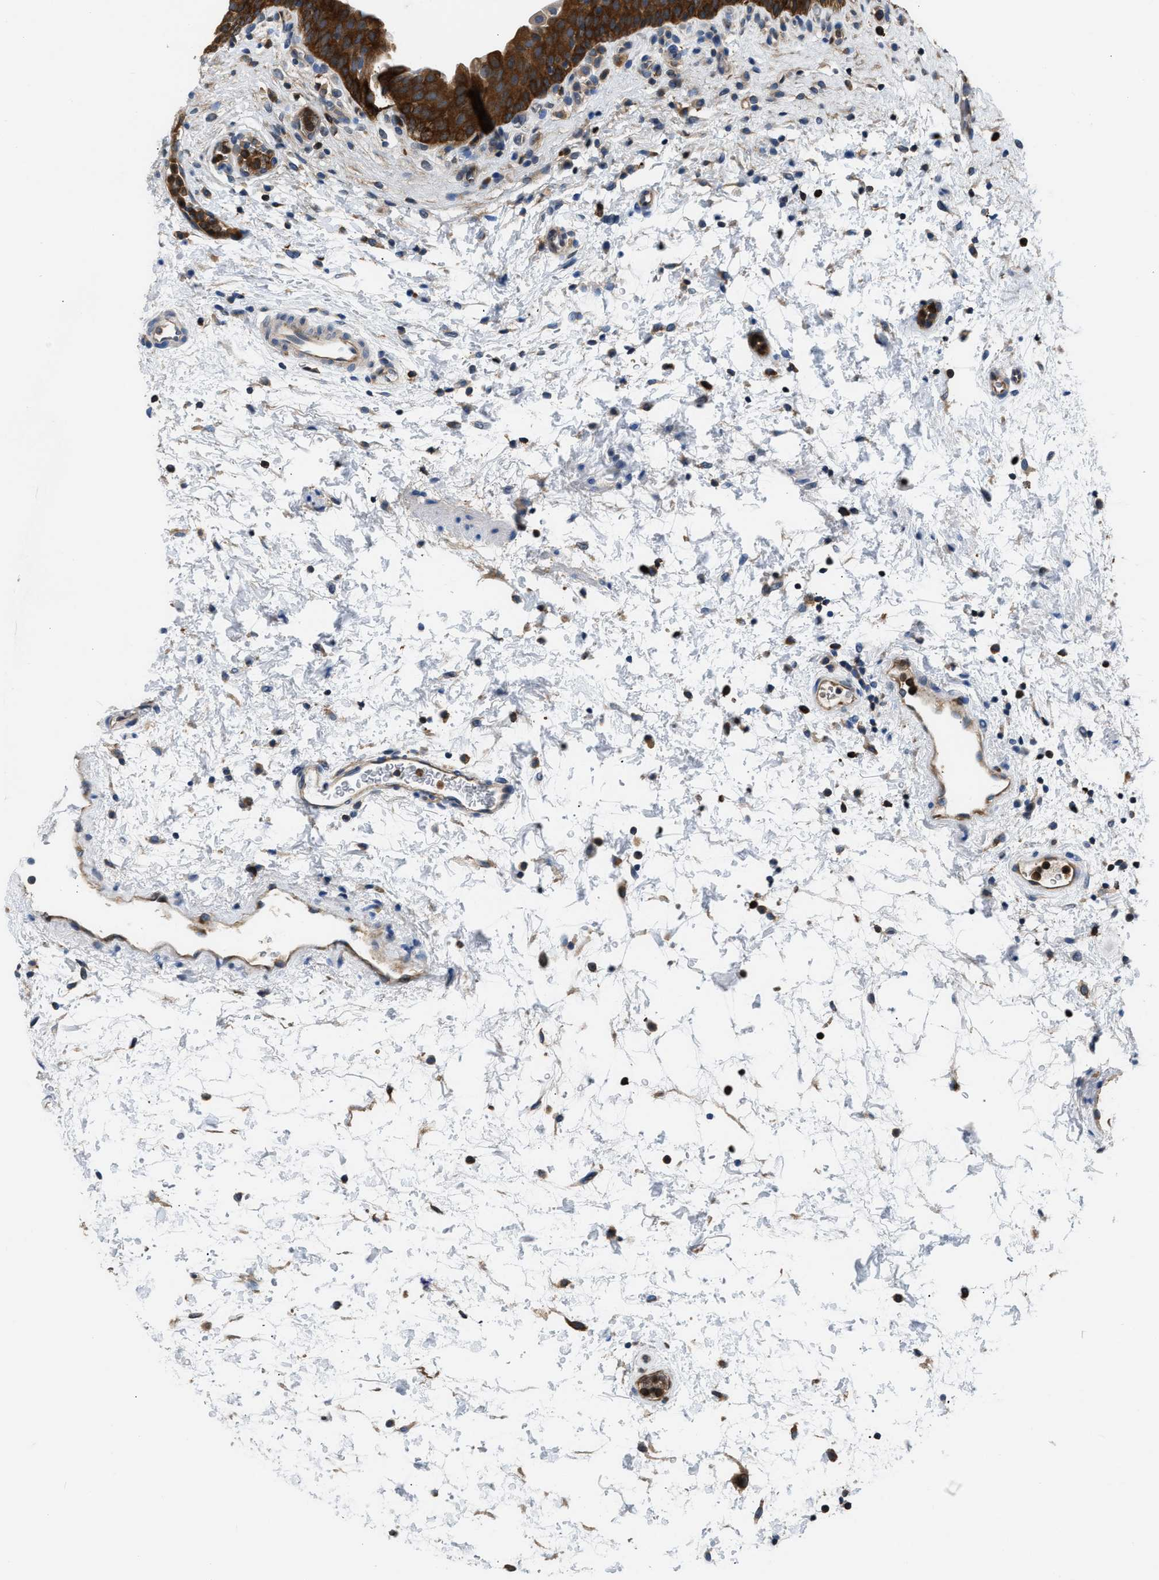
{"staining": {"intensity": "strong", "quantity": ">75%", "location": "cytoplasmic/membranous"}, "tissue": "urinary bladder", "cell_type": "Urothelial cells", "image_type": "normal", "snomed": [{"axis": "morphology", "description": "Normal tissue, NOS"}, {"axis": "topography", "description": "Urinary bladder"}], "caption": "Immunohistochemistry staining of unremarkable urinary bladder, which displays high levels of strong cytoplasmic/membranous staining in about >75% of urothelial cells indicating strong cytoplasmic/membranous protein staining. The staining was performed using DAB (3,3'-diaminobenzidine) (brown) for protein detection and nuclei were counterstained in hematoxylin (blue).", "gene": "PKM", "patient": {"sex": "male", "age": 37}}